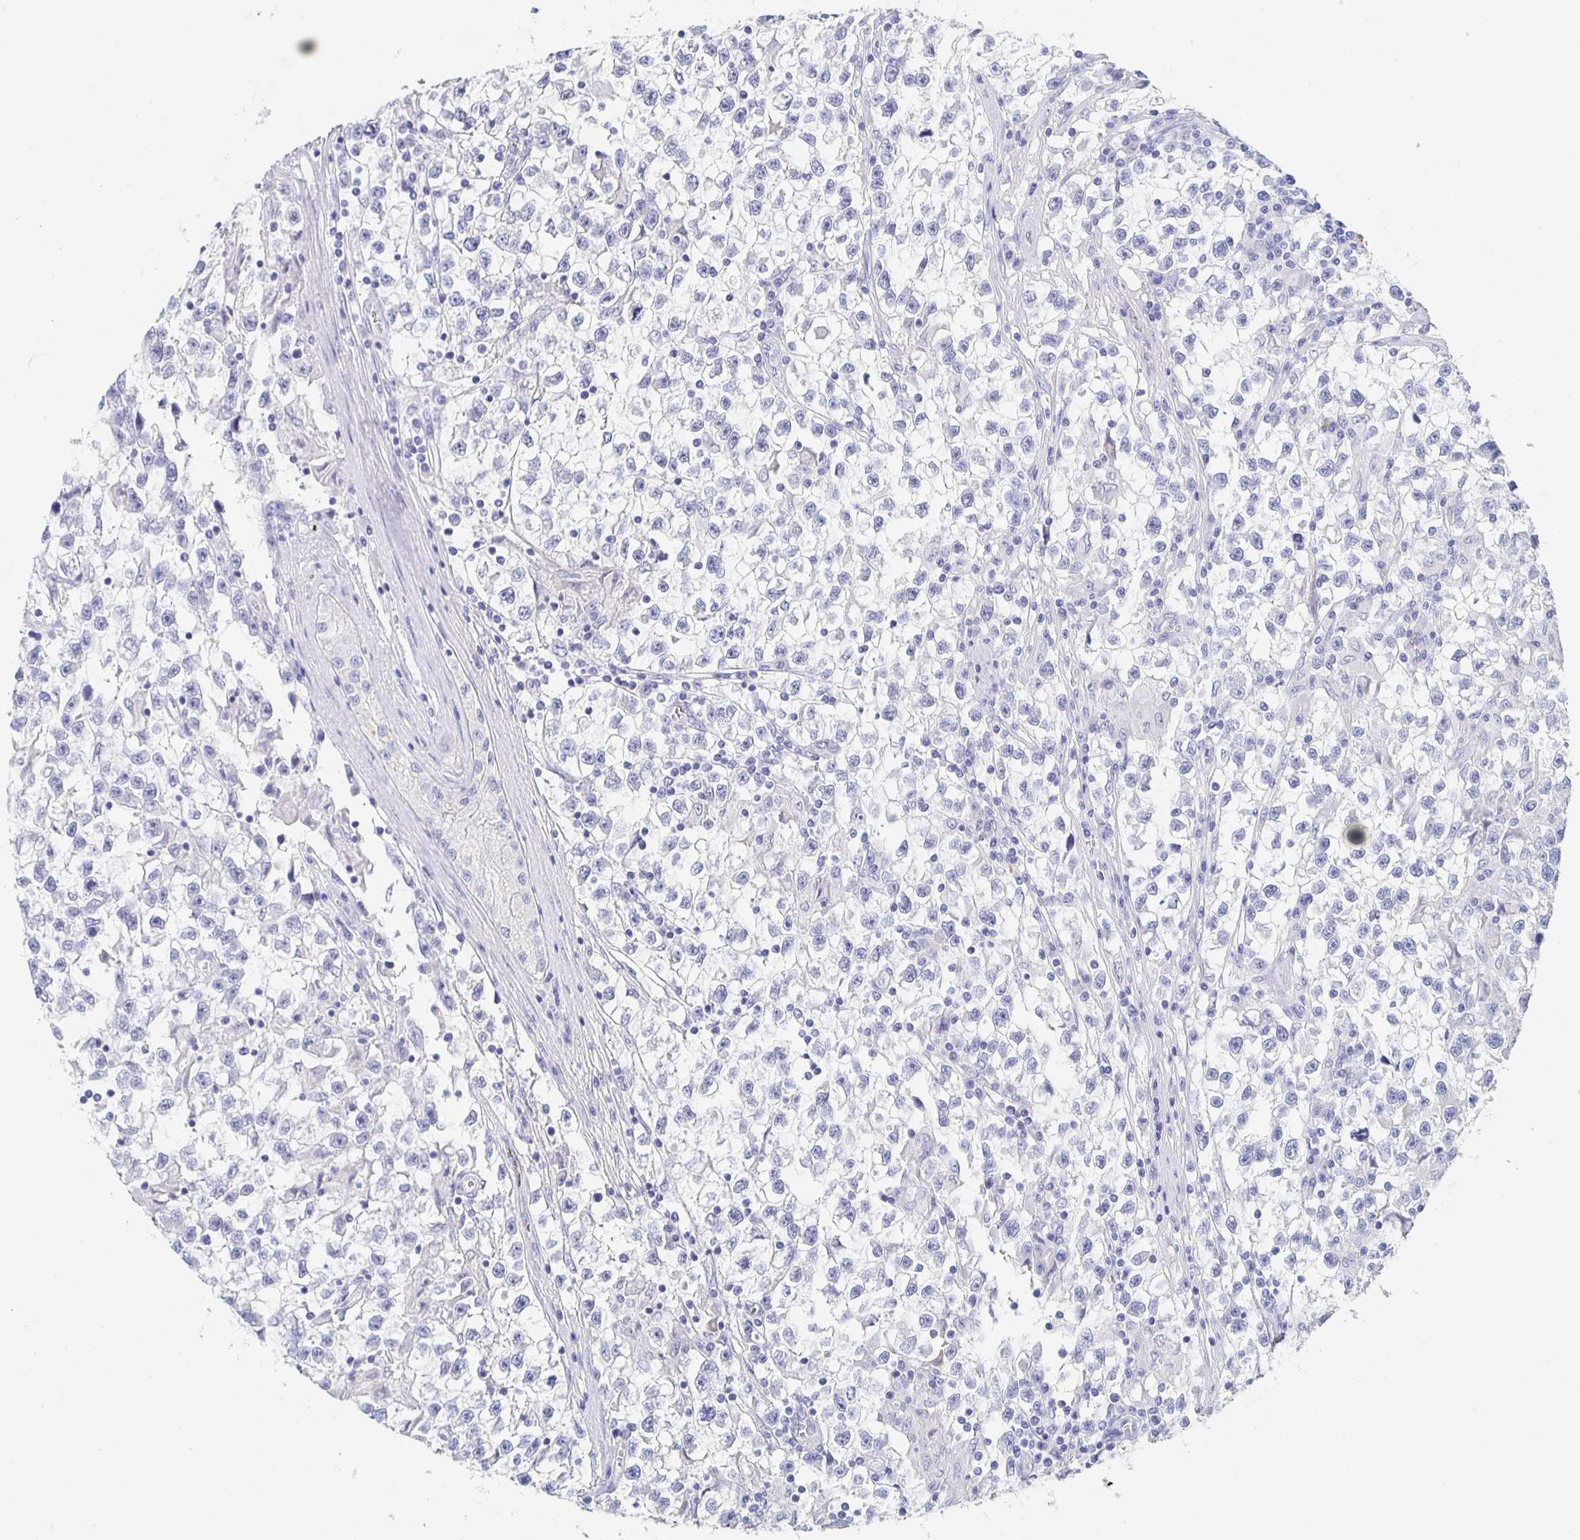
{"staining": {"intensity": "negative", "quantity": "none", "location": "none"}, "tissue": "testis cancer", "cell_type": "Tumor cells", "image_type": "cancer", "snomed": [{"axis": "morphology", "description": "Seminoma, NOS"}, {"axis": "topography", "description": "Testis"}], "caption": "Tumor cells are negative for protein expression in human seminoma (testis).", "gene": "DMBT1", "patient": {"sex": "male", "age": 31}}